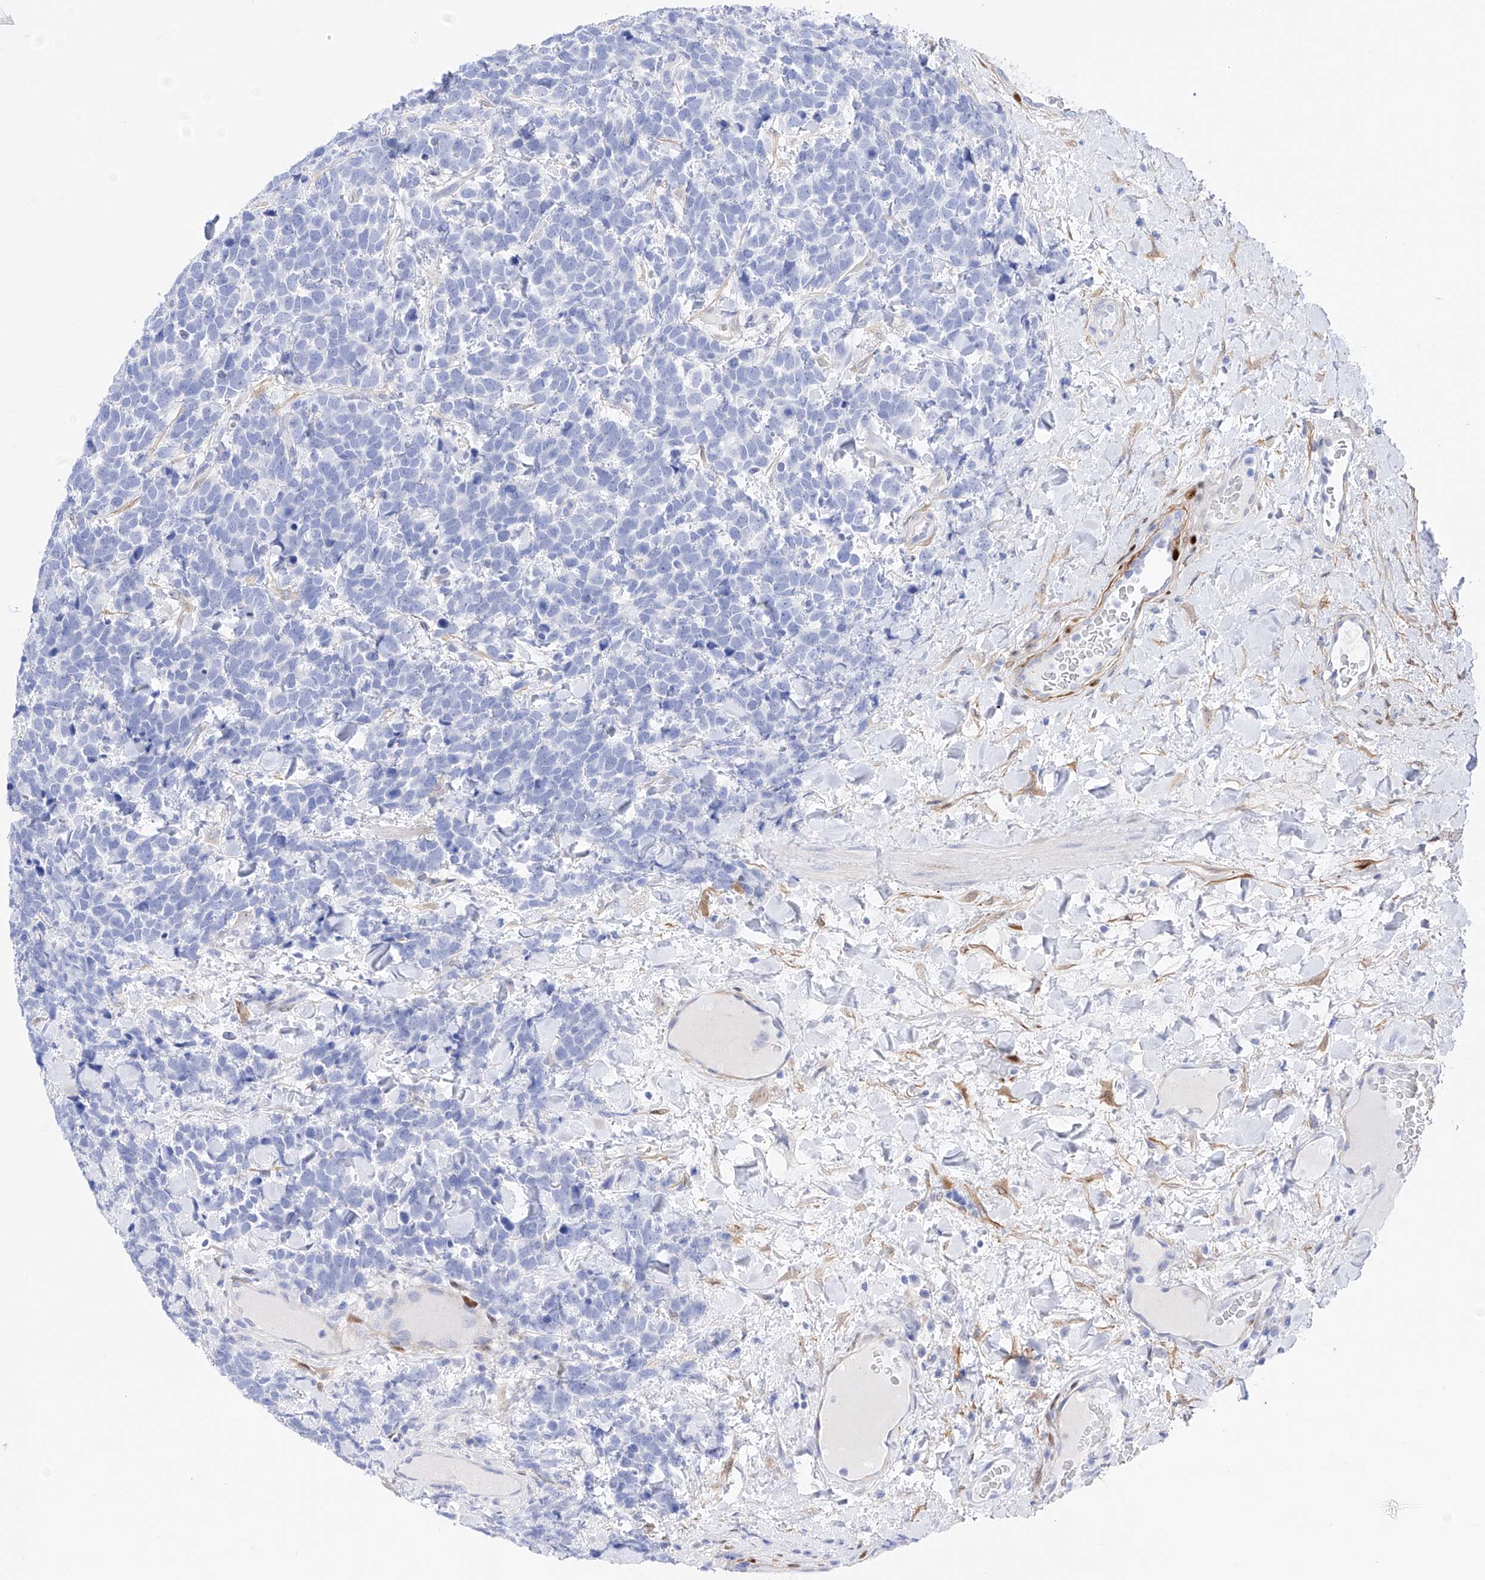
{"staining": {"intensity": "negative", "quantity": "none", "location": "none"}, "tissue": "urothelial cancer", "cell_type": "Tumor cells", "image_type": "cancer", "snomed": [{"axis": "morphology", "description": "Urothelial carcinoma, High grade"}, {"axis": "topography", "description": "Urinary bladder"}], "caption": "This is a micrograph of immunohistochemistry staining of urothelial cancer, which shows no expression in tumor cells.", "gene": "TRPC7", "patient": {"sex": "female", "age": 82}}